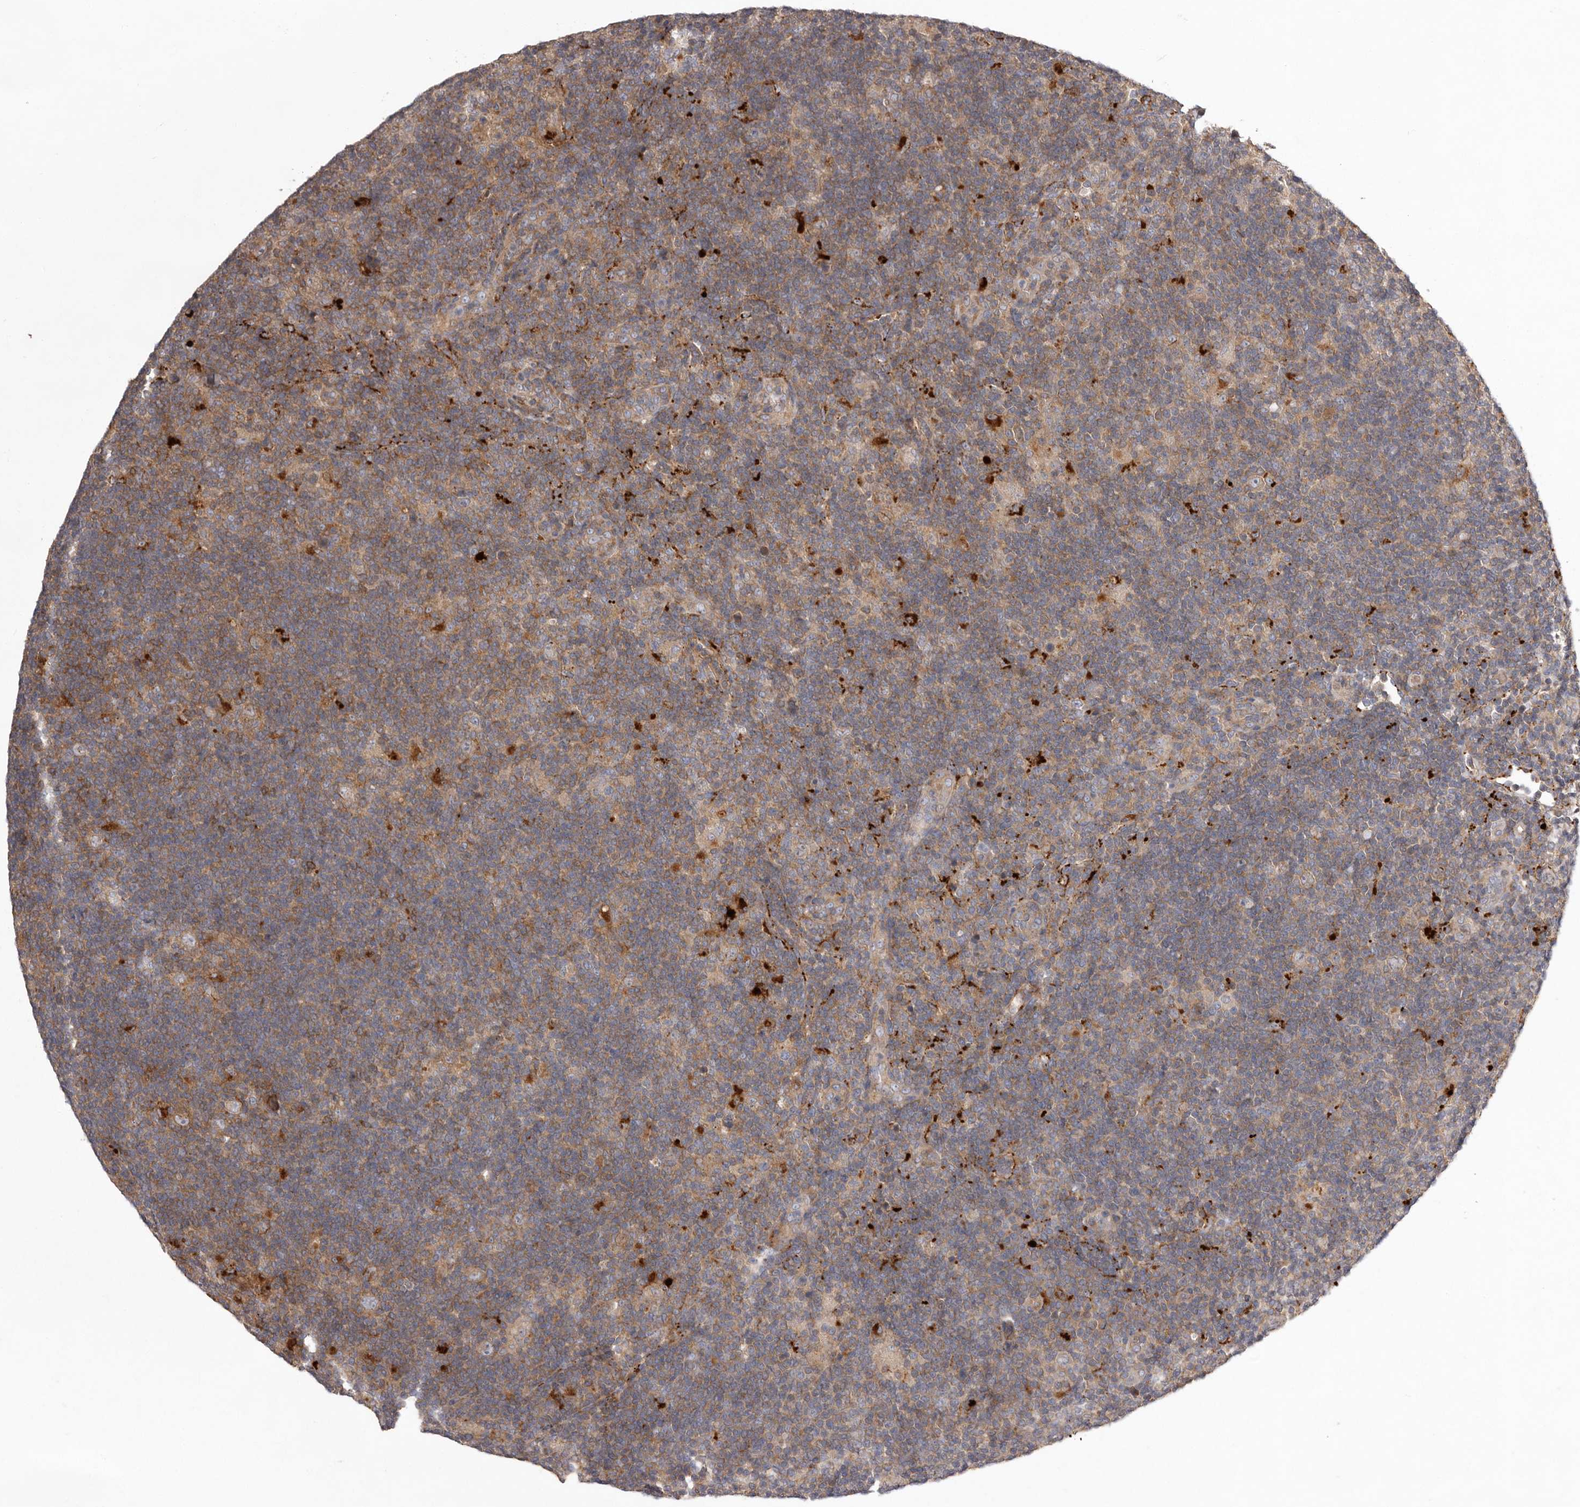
{"staining": {"intensity": "weak", "quantity": ">75%", "location": "cytoplasmic/membranous"}, "tissue": "lymphoma", "cell_type": "Tumor cells", "image_type": "cancer", "snomed": [{"axis": "morphology", "description": "Hodgkin's disease, NOS"}, {"axis": "topography", "description": "Lymph node"}], "caption": "Immunohistochemistry (IHC) (DAB) staining of human Hodgkin's disease exhibits weak cytoplasmic/membranous protein positivity in about >75% of tumor cells.", "gene": "WDR47", "patient": {"sex": "female", "age": 57}}